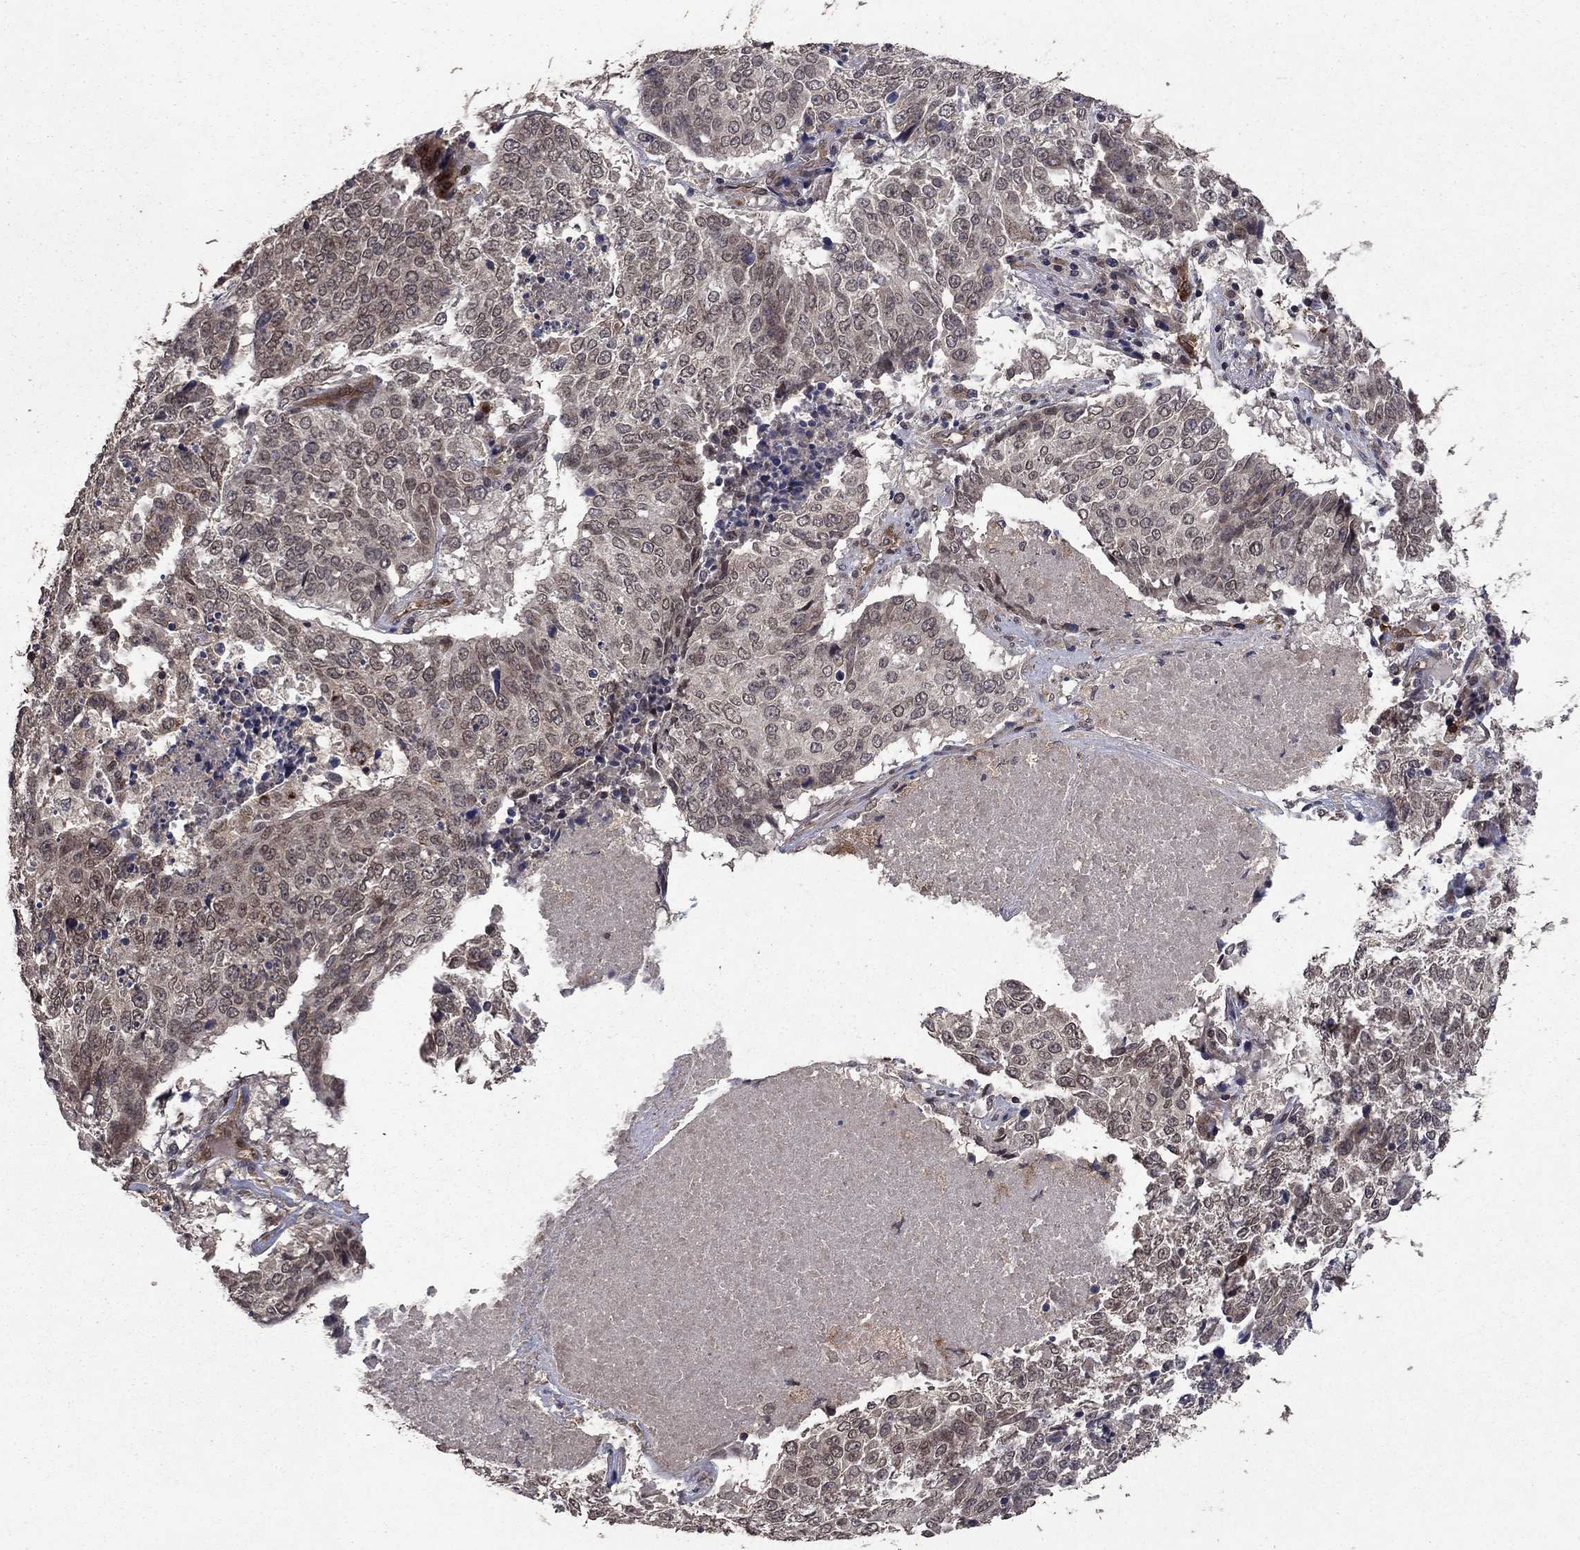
{"staining": {"intensity": "negative", "quantity": "none", "location": "none"}, "tissue": "lung cancer", "cell_type": "Tumor cells", "image_type": "cancer", "snomed": [{"axis": "morphology", "description": "Normal tissue, NOS"}, {"axis": "morphology", "description": "Squamous cell carcinoma, NOS"}, {"axis": "topography", "description": "Bronchus"}, {"axis": "topography", "description": "Lung"}], "caption": "The immunohistochemistry image has no significant staining in tumor cells of lung cancer (squamous cell carcinoma) tissue. (Stains: DAB (3,3'-diaminobenzidine) immunohistochemistry (IHC) with hematoxylin counter stain, Microscopy: brightfield microscopy at high magnification).", "gene": "DHRS1", "patient": {"sex": "male", "age": 64}}